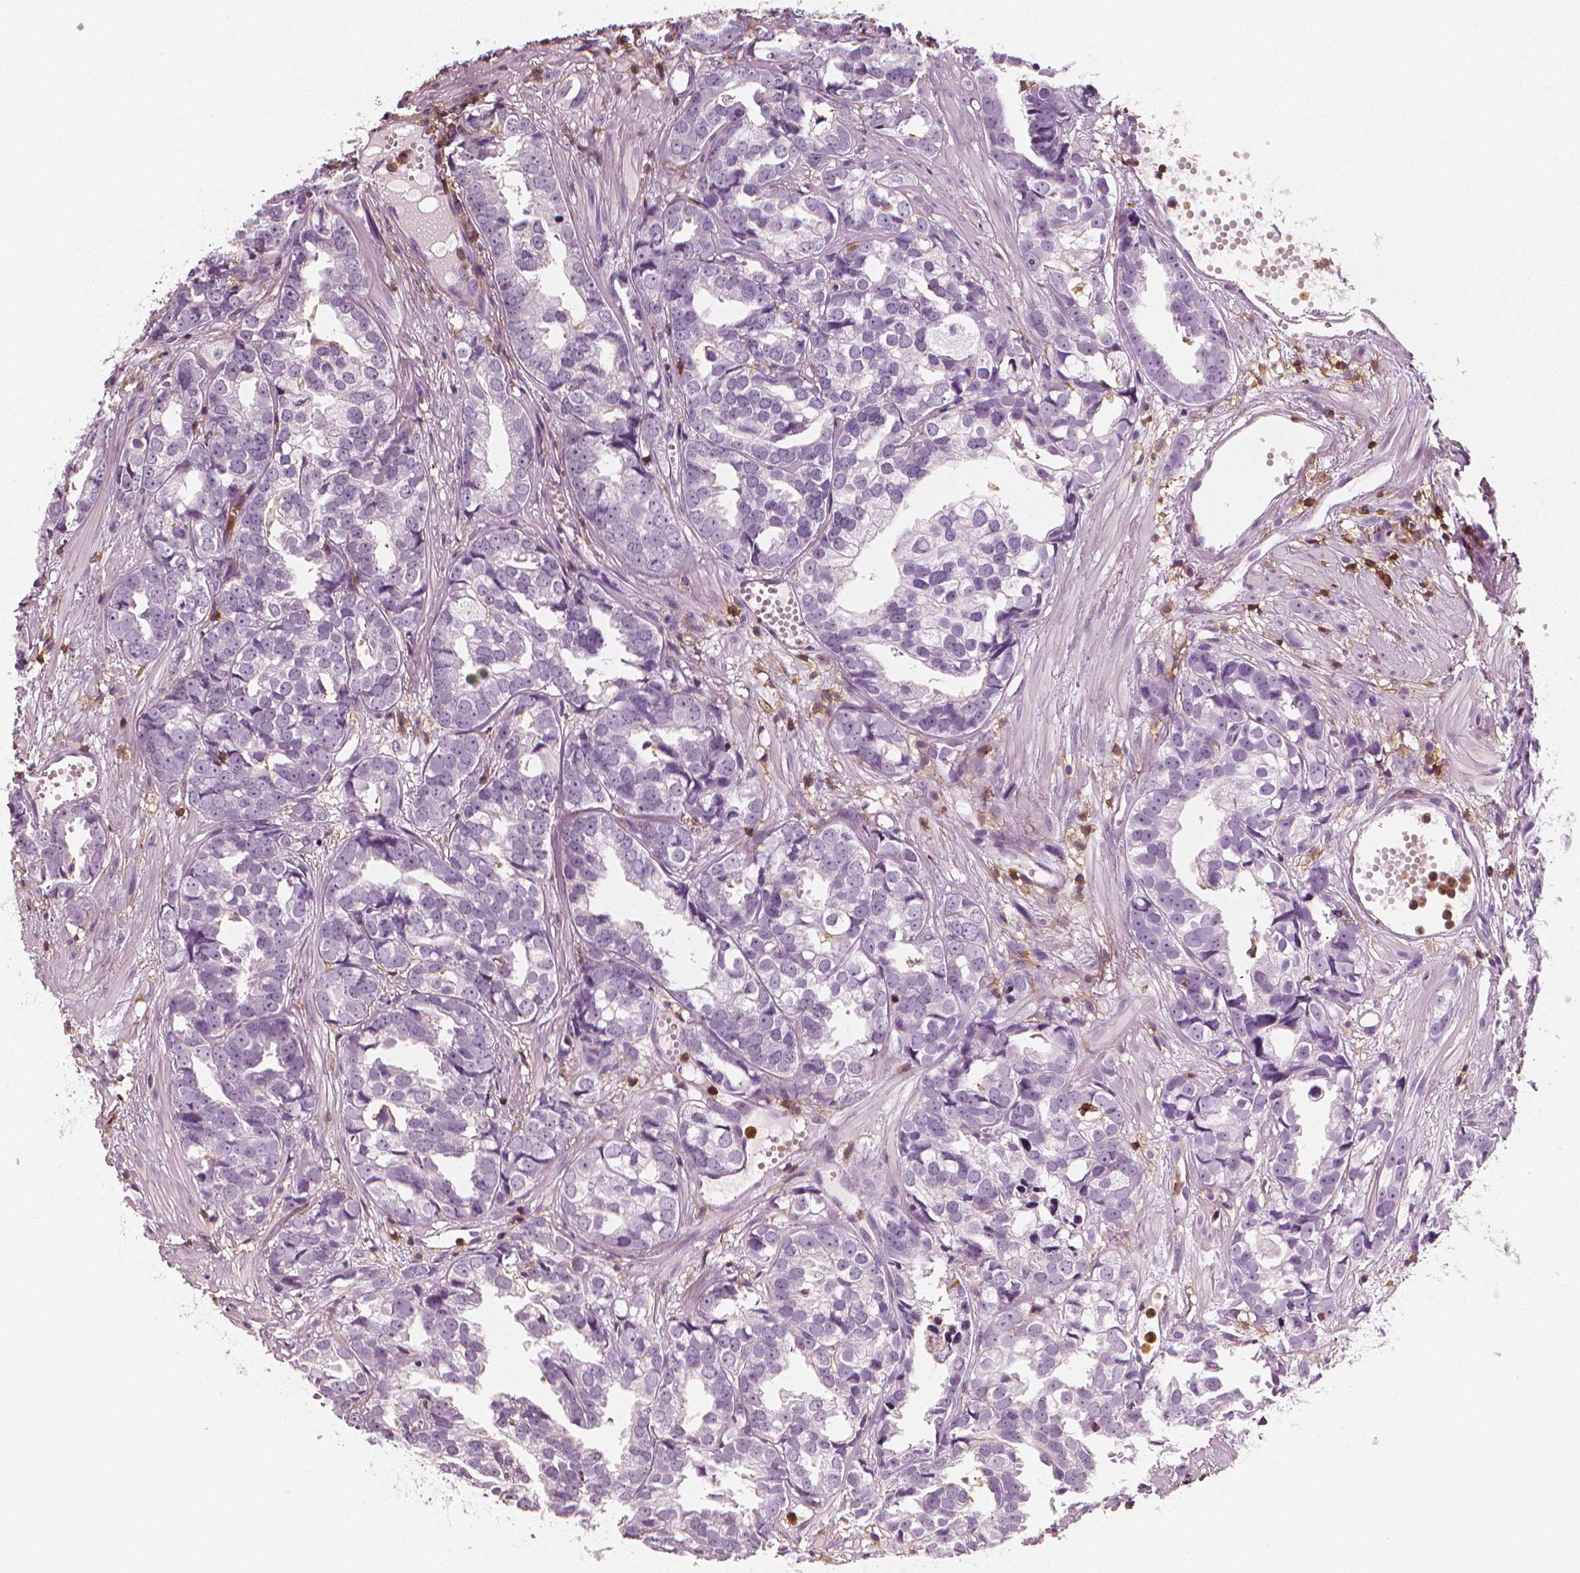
{"staining": {"intensity": "negative", "quantity": "none", "location": "none"}, "tissue": "prostate cancer", "cell_type": "Tumor cells", "image_type": "cancer", "snomed": [{"axis": "morphology", "description": "Adenocarcinoma, High grade"}, {"axis": "topography", "description": "Prostate"}], "caption": "Immunohistochemical staining of prostate cancer (high-grade adenocarcinoma) exhibits no significant staining in tumor cells.", "gene": "PTPRC", "patient": {"sex": "male", "age": 79}}